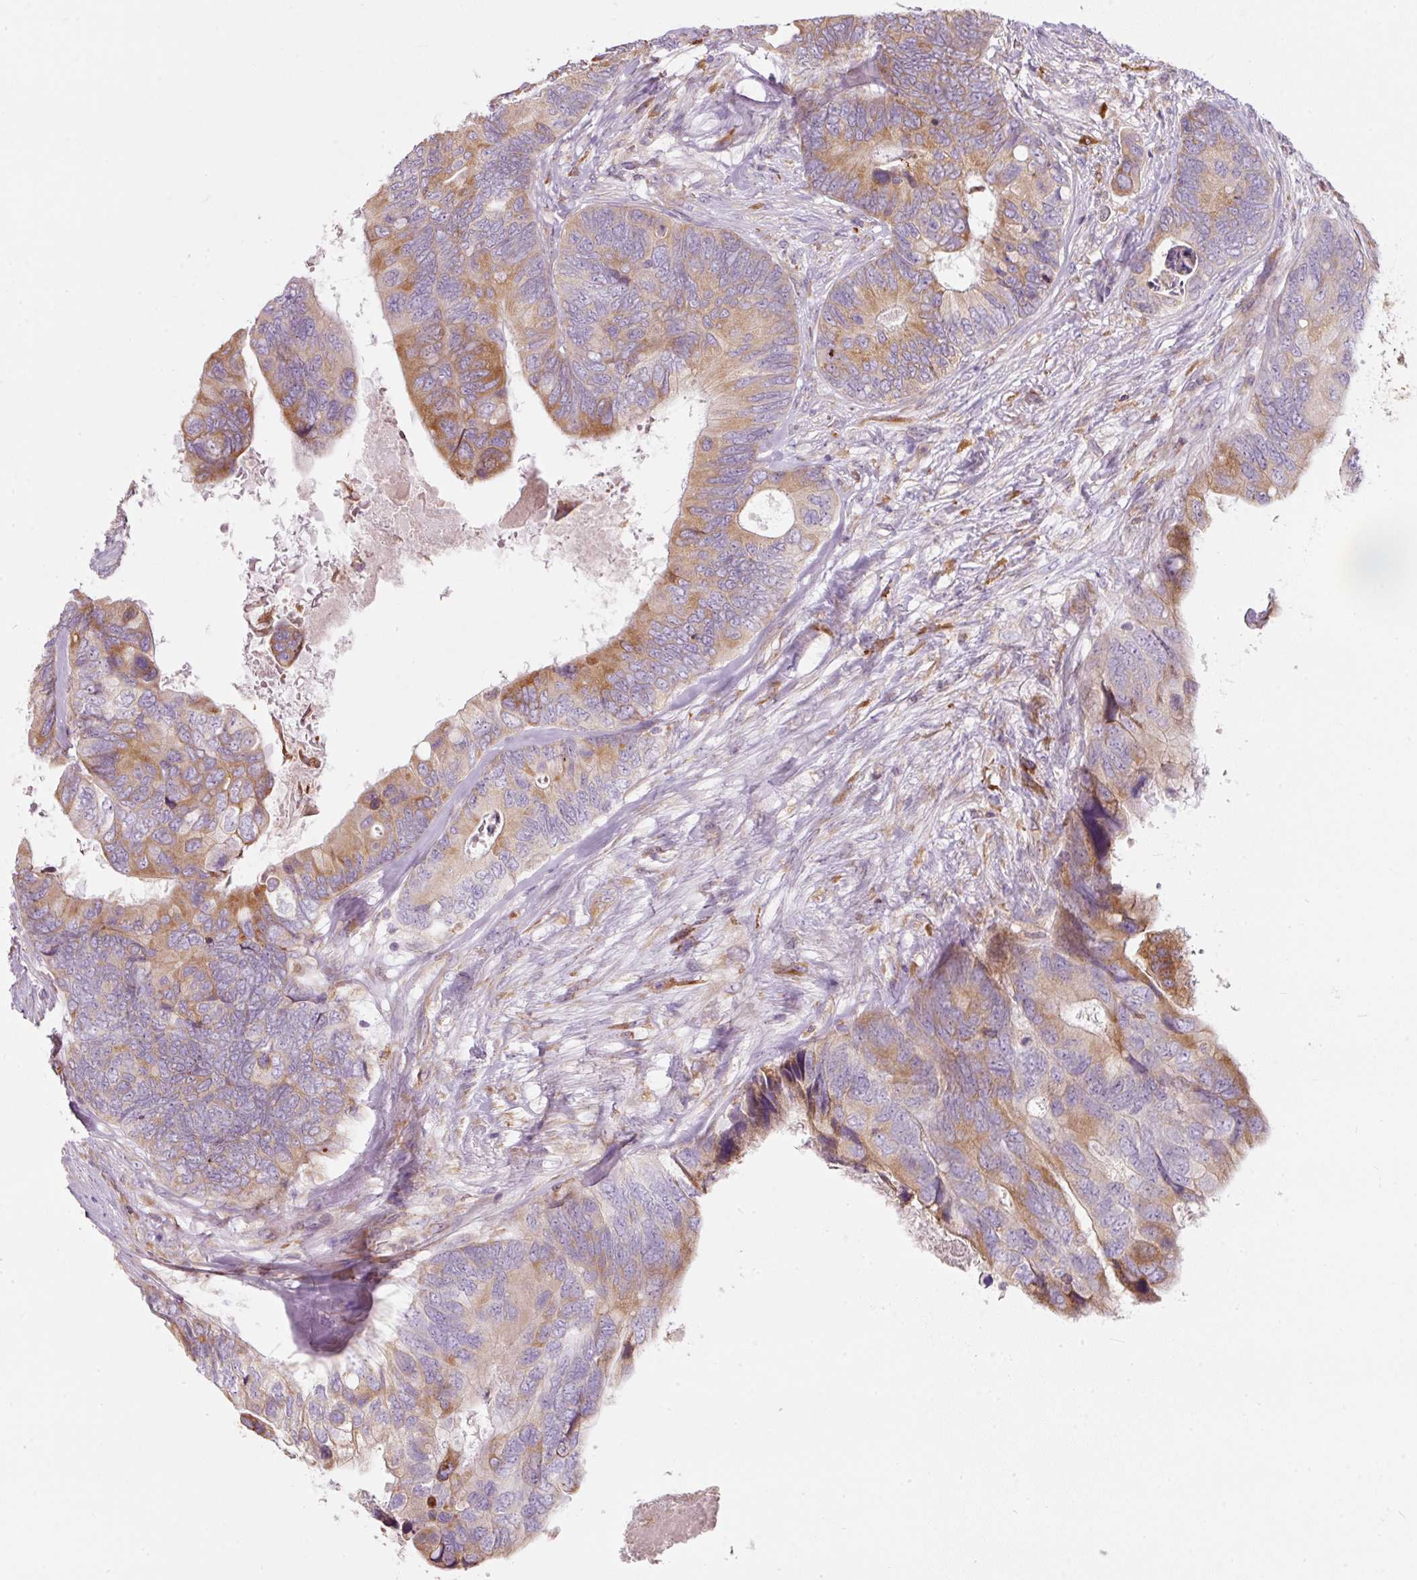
{"staining": {"intensity": "moderate", "quantity": "25%-75%", "location": "cytoplasmic/membranous"}, "tissue": "colorectal cancer", "cell_type": "Tumor cells", "image_type": "cancer", "snomed": [{"axis": "morphology", "description": "Adenocarcinoma, NOS"}, {"axis": "topography", "description": "Colon"}], "caption": "Immunohistochemistry (IHC) image of neoplastic tissue: adenocarcinoma (colorectal) stained using immunohistochemistry (IHC) exhibits medium levels of moderate protein expression localized specifically in the cytoplasmic/membranous of tumor cells, appearing as a cytoplasmic/membranous brown color.", "gene": "MORN4", "patient": {"sex": "female", "age": 67}}